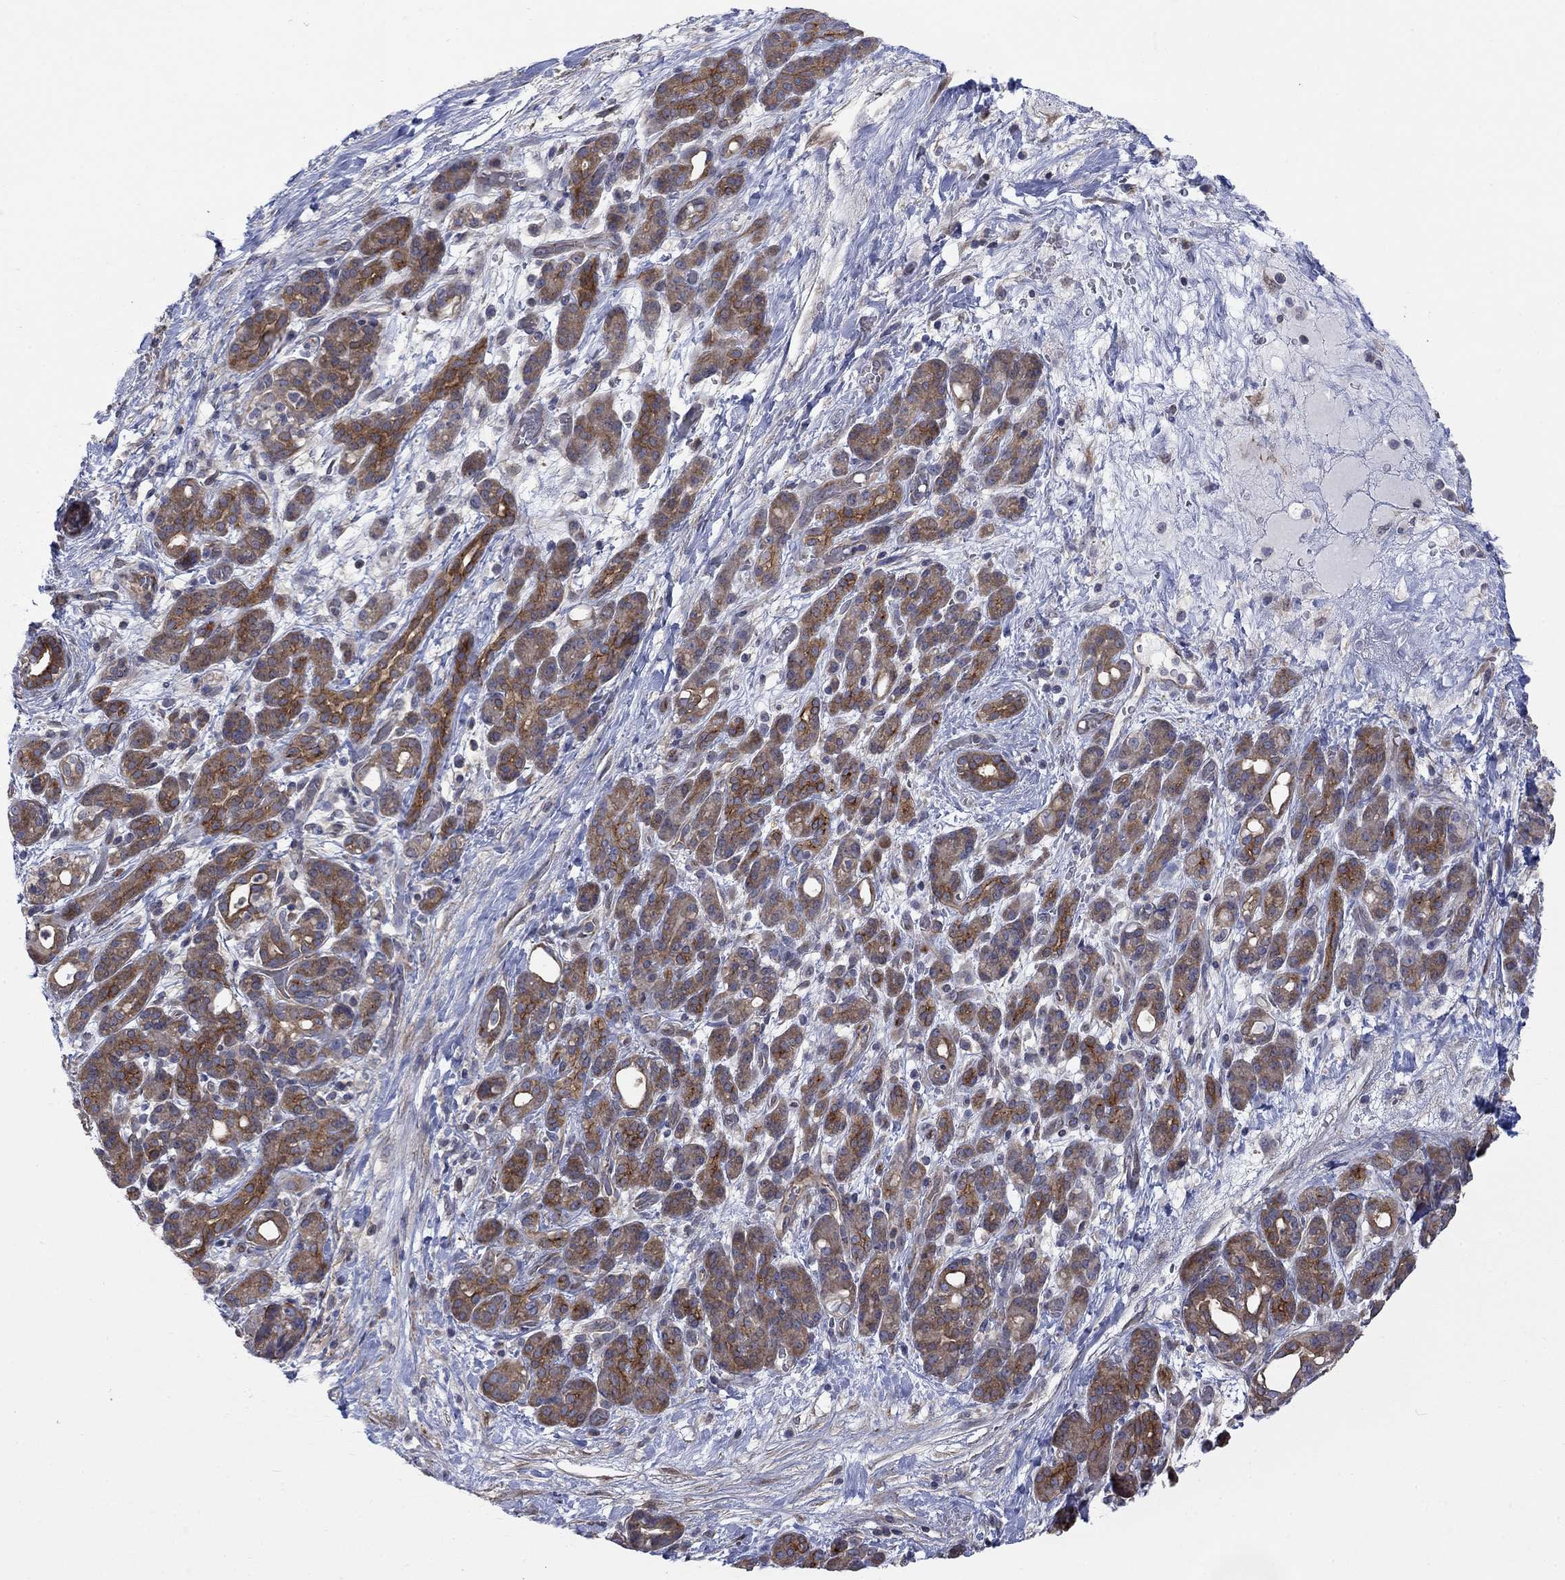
{"staining": {"intensity": "strong", "quantity": ">75%", "location": "cytoplasmic/membranous"}, "tissue": "pancreatic cancer", "cell_type": "Tumor cells", "image_type": "cancer", "snomed": [{"axis": "morphology", "description": "Adenocarcinoma, NOS"}, {"axis": "topography", "description": "Pancreas"}], "caption": "Tumor cells display high levels of strong cytoplasmic/membranous staining in approximately >75% of cells in pancreatic adenocarcinoma. (Brightfield microscopy of DAB IHC at high magnification).", "gene": "PDZD2", "patient": {"sex": "male", "age": 44}}